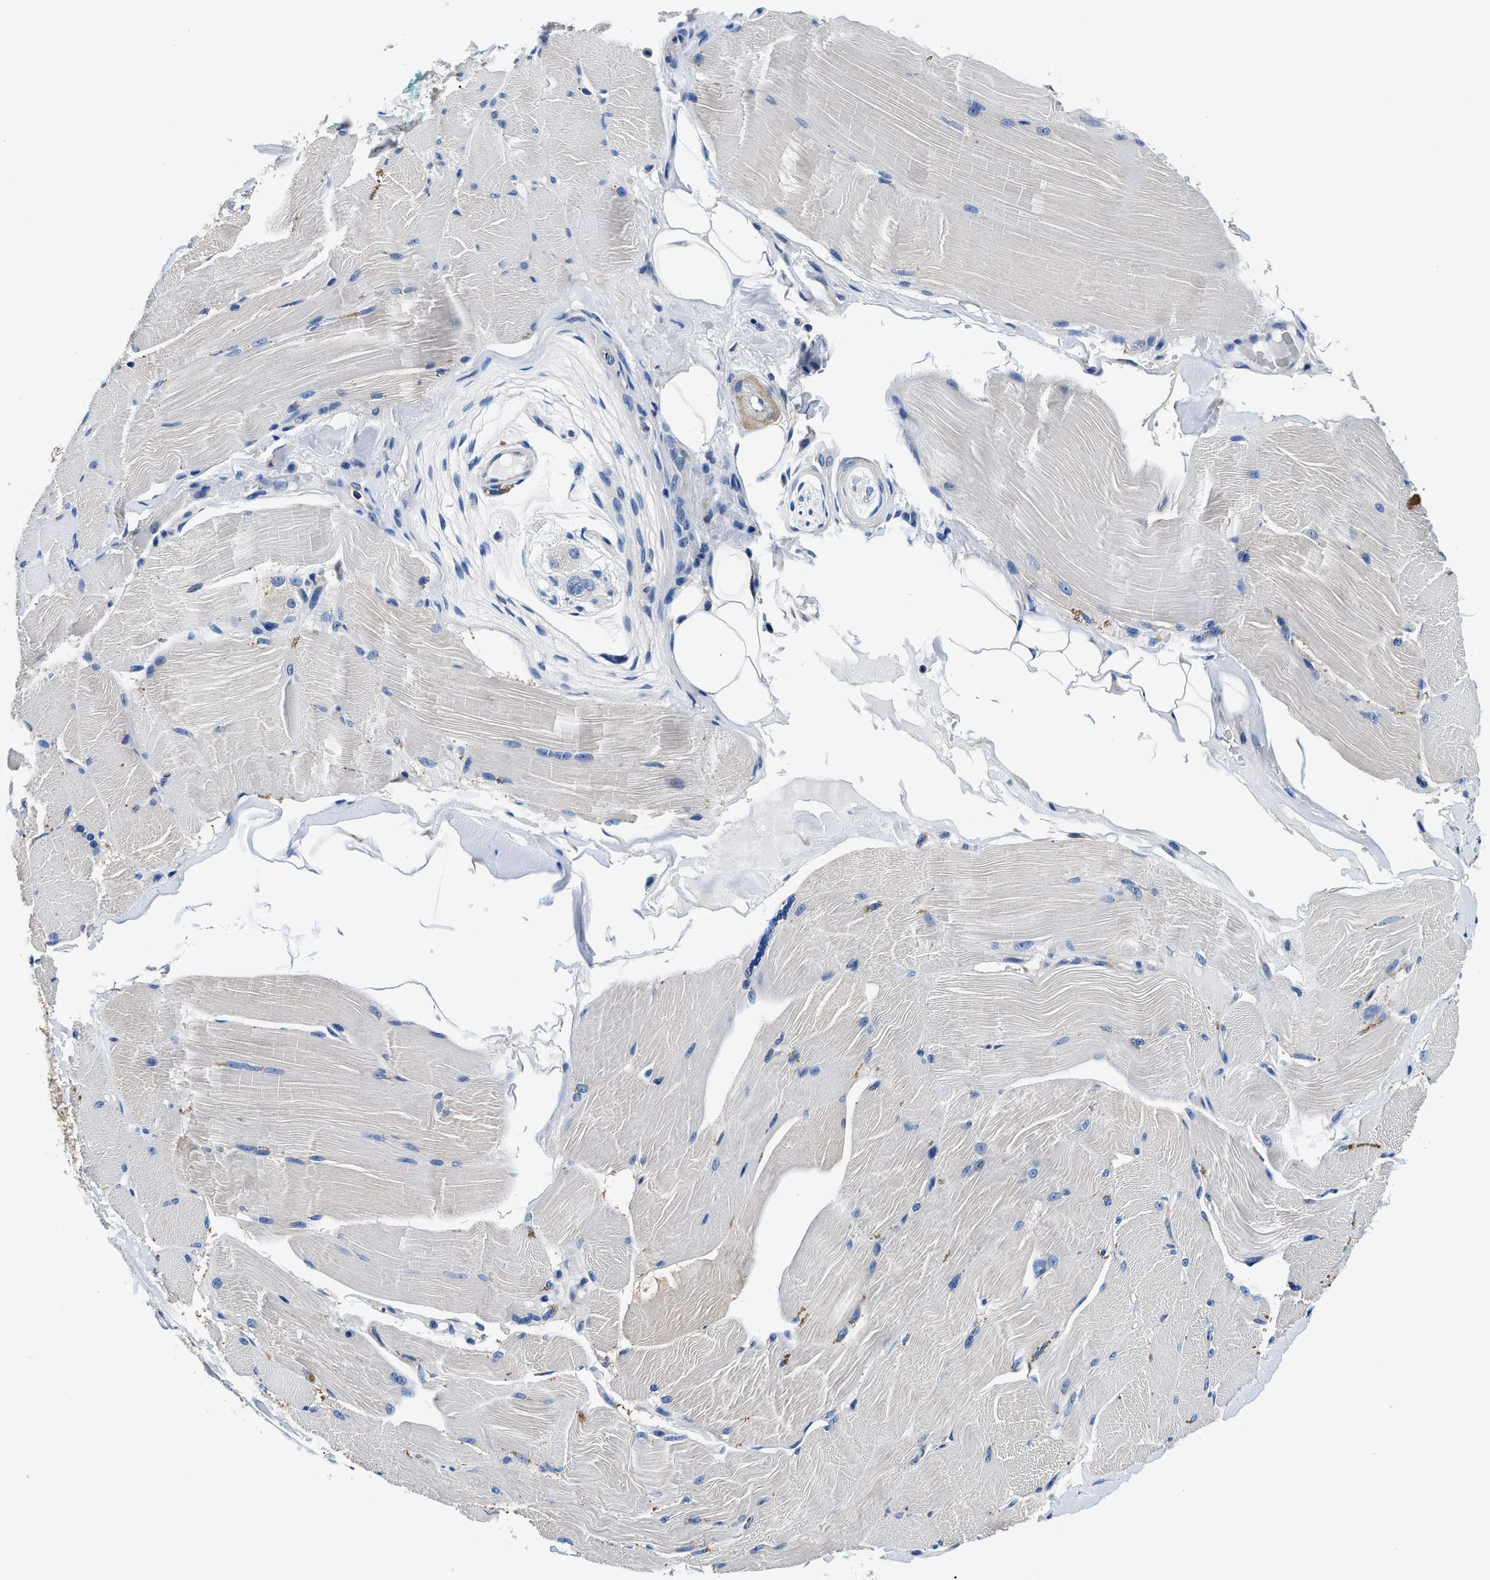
{"staining": {"intensity": "negative", "quantity": "none", "location": "none"}, "tissue": "skeletal muscle", "cell_type": "Myocytes", "image_type": "normal", "snomed": [{"axis": "morphology", "description": "Normal tissue, NOS"}, {"axis": "topography", "description": "Skin"}, {"axis": "topography", "description": "Skeletal muscle"}], "caption": "Skeletal muscle was stained to show a protein in brown. There is no significant expression in myocytes. The staining is performed using DAB (3,3'-diaminobenzidine) brown chromogen with nuclei counter-stained in using hematoxylin.", "gene": "NEU1", "patient": {"sex": "male", "age": 83}}